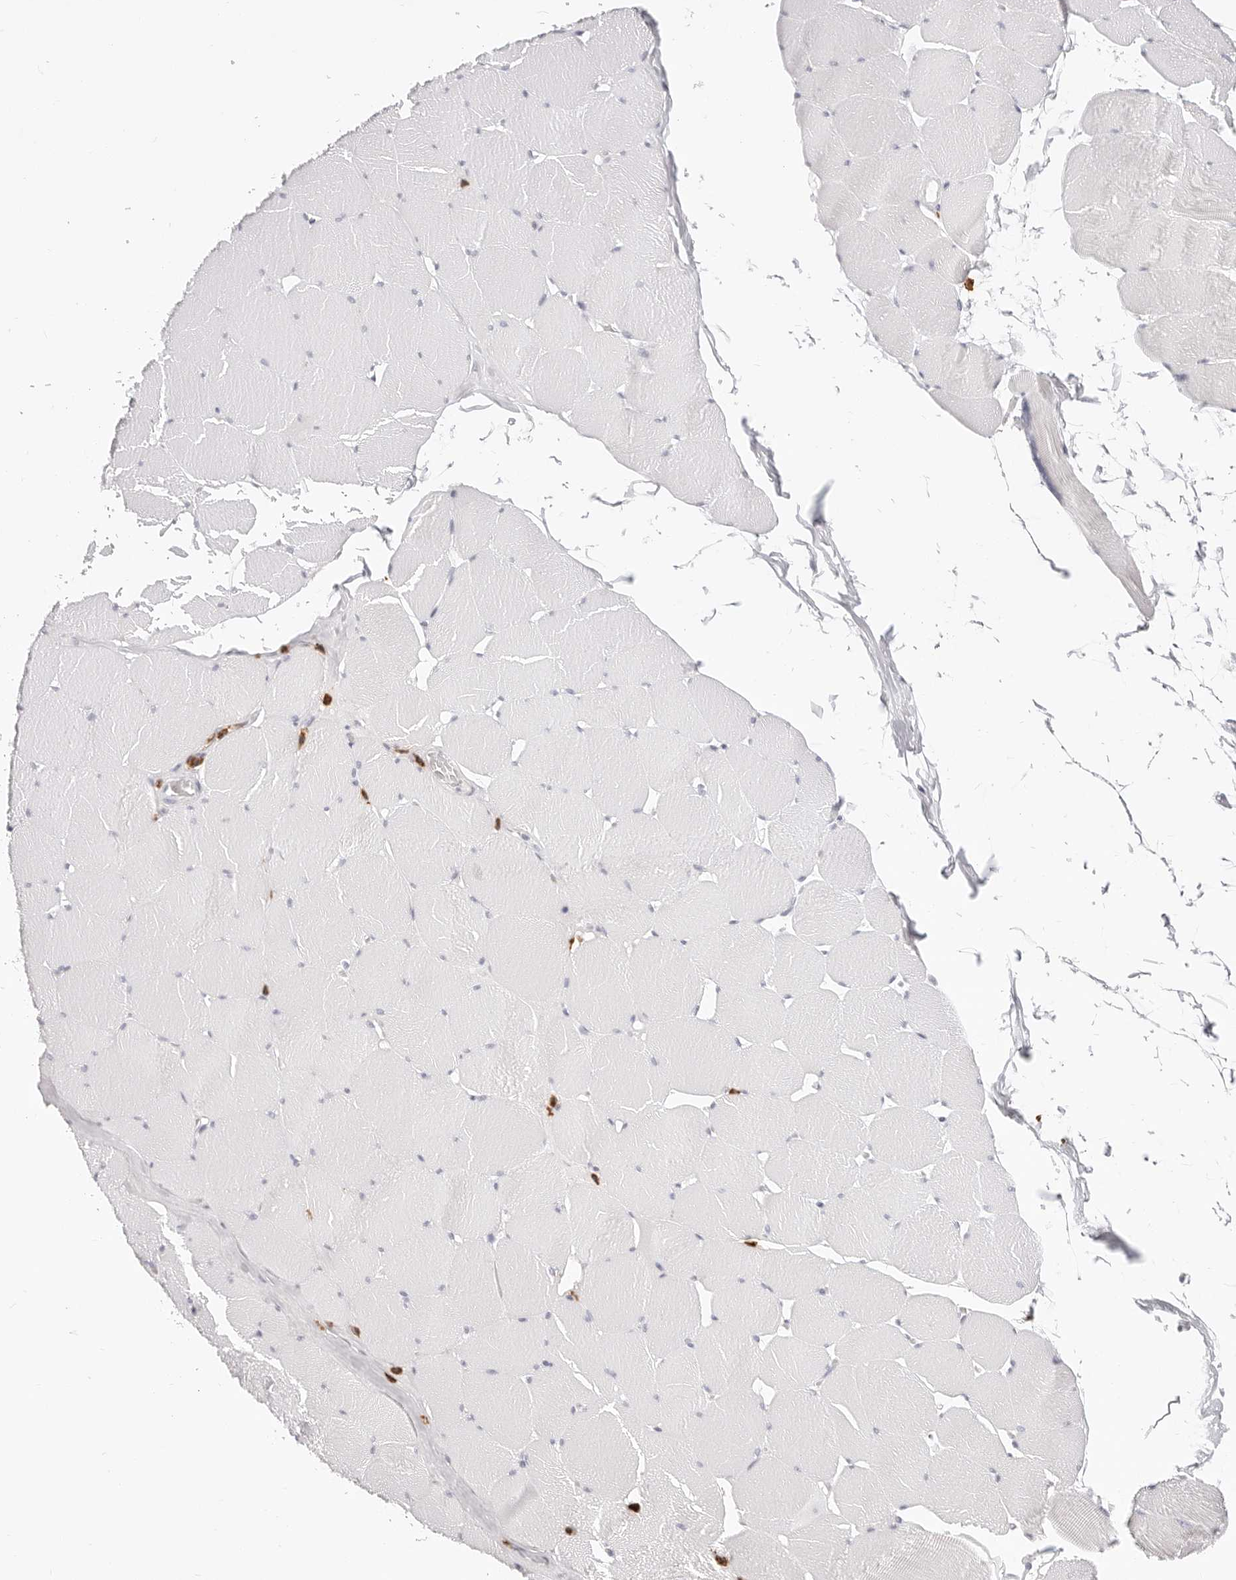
{"staining": {"intensity": "negative", "quantity": "none", "location": "none"}, "tissue": "skeletal muscle", "cell_type": "Myocytes", "image_type": "normal", "snomed": [{"axis": "morphology", "description": "Normal tissue, NOS"}, {"axis": "topography", "description": "Skeletal muscle"}], "caption": "Myocytes show no significant protein expression in unremarkable skeletal muscle. (DAB immunohistochemistry with hematoxylin counter stain).", "gene": "CAMP", "patient": {"sex": "male", "age": 62}}